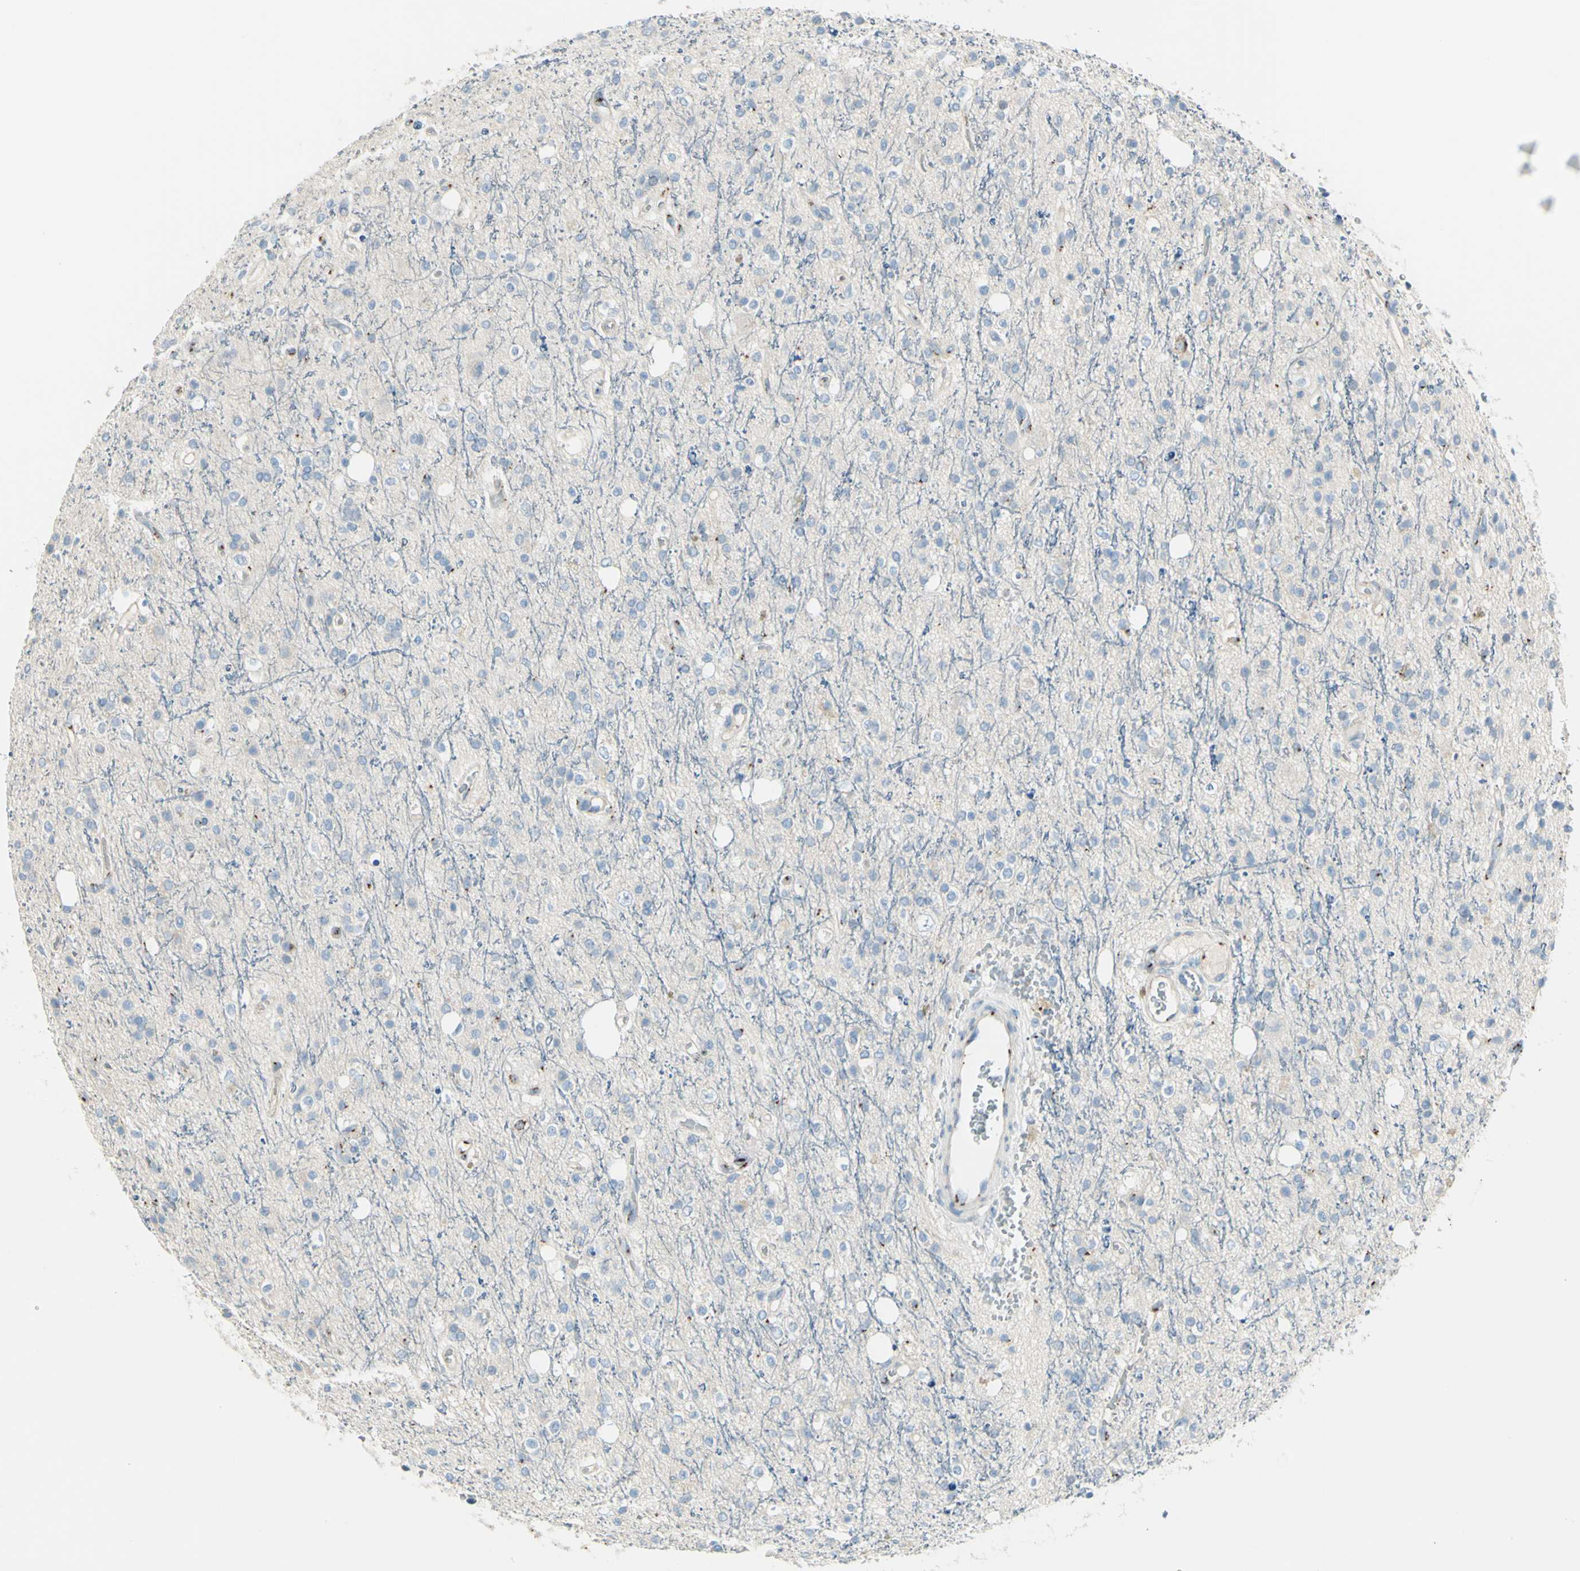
{"staining": {"intensity": "negative", "quantity": "none", "location": "none"}, "tissue": "glioma", "cell_type": "Tumor cells", "image_type": "cancer", "snomed": [{"axis": "morphology", "description": "Glioma, malignant, High grade"}, {"axis": "topography", "description": "Brain"}], "caption": "High power microscopy photomicrograph of an immunohistochemistry photomicrograph of malignant glioma (high-grade), revealing no significant expression in tumor cells.", "gene": "B4GALT1", "patient": {"sex": "male", "age": 47}}